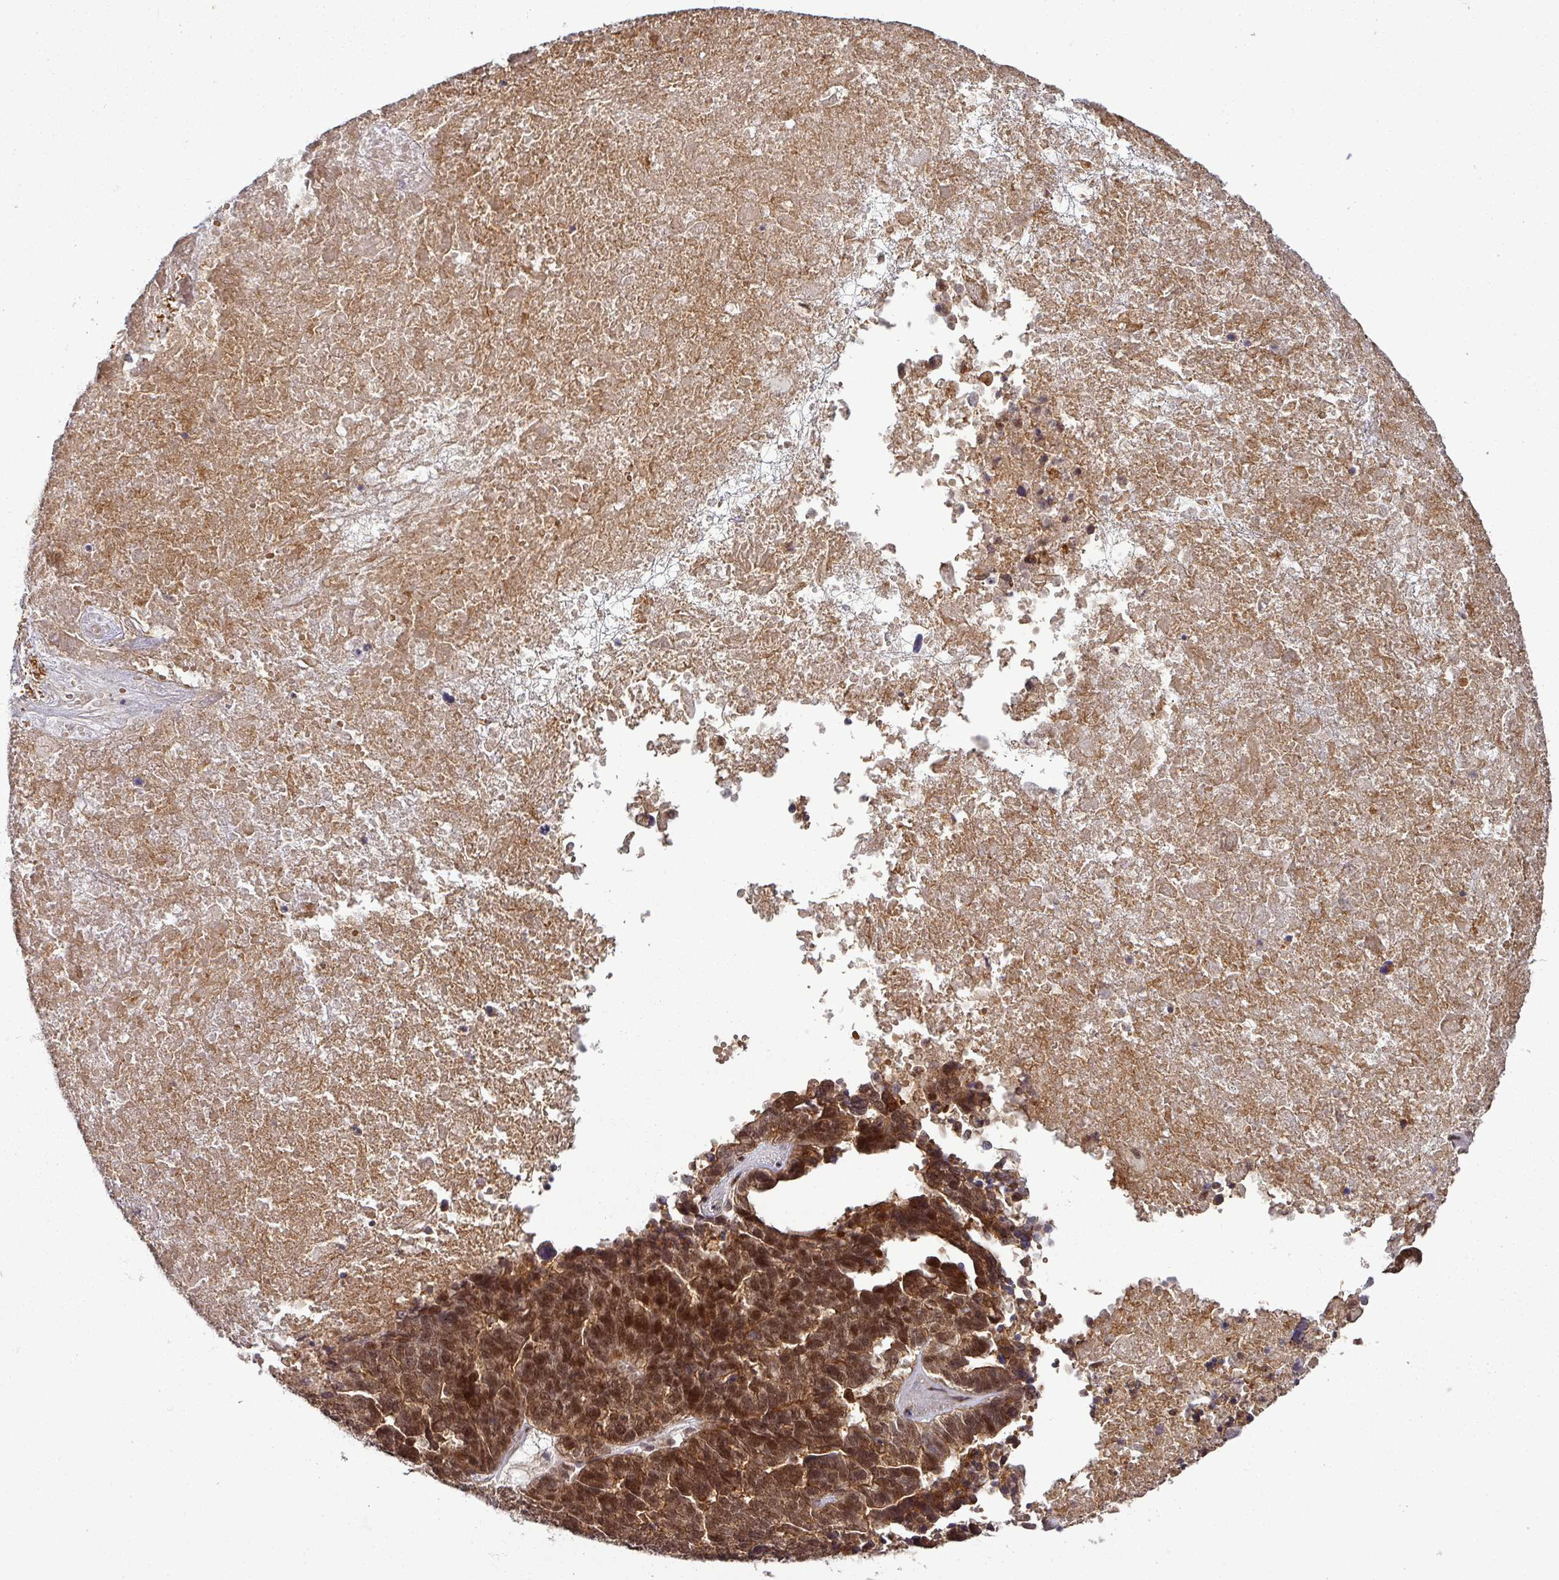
{"staining": {"intensity": "strong", "quantity": ">75%", "location": "cytoplasmic/membranous,nuclear"}, "tissue": "ovarian cancer", "cell_type": "Tumor cells", "image_type": "cancer", "snomed": [{"axis": "morphology", "description": "Cystadenocarcinoma, serous, NOS"}, {"axis": "topography", "description": "Ovary"}], "caption": "Immunohistochemical staining of human ovarian cancer (serous cystadenocarcinoma) reveals high levels of strong cytoplasmic/membranous and nuclear positivity in approximately >75% of tumor cells.", "gene": "CIC", "patient": {"sex": "female", "age": 59}}